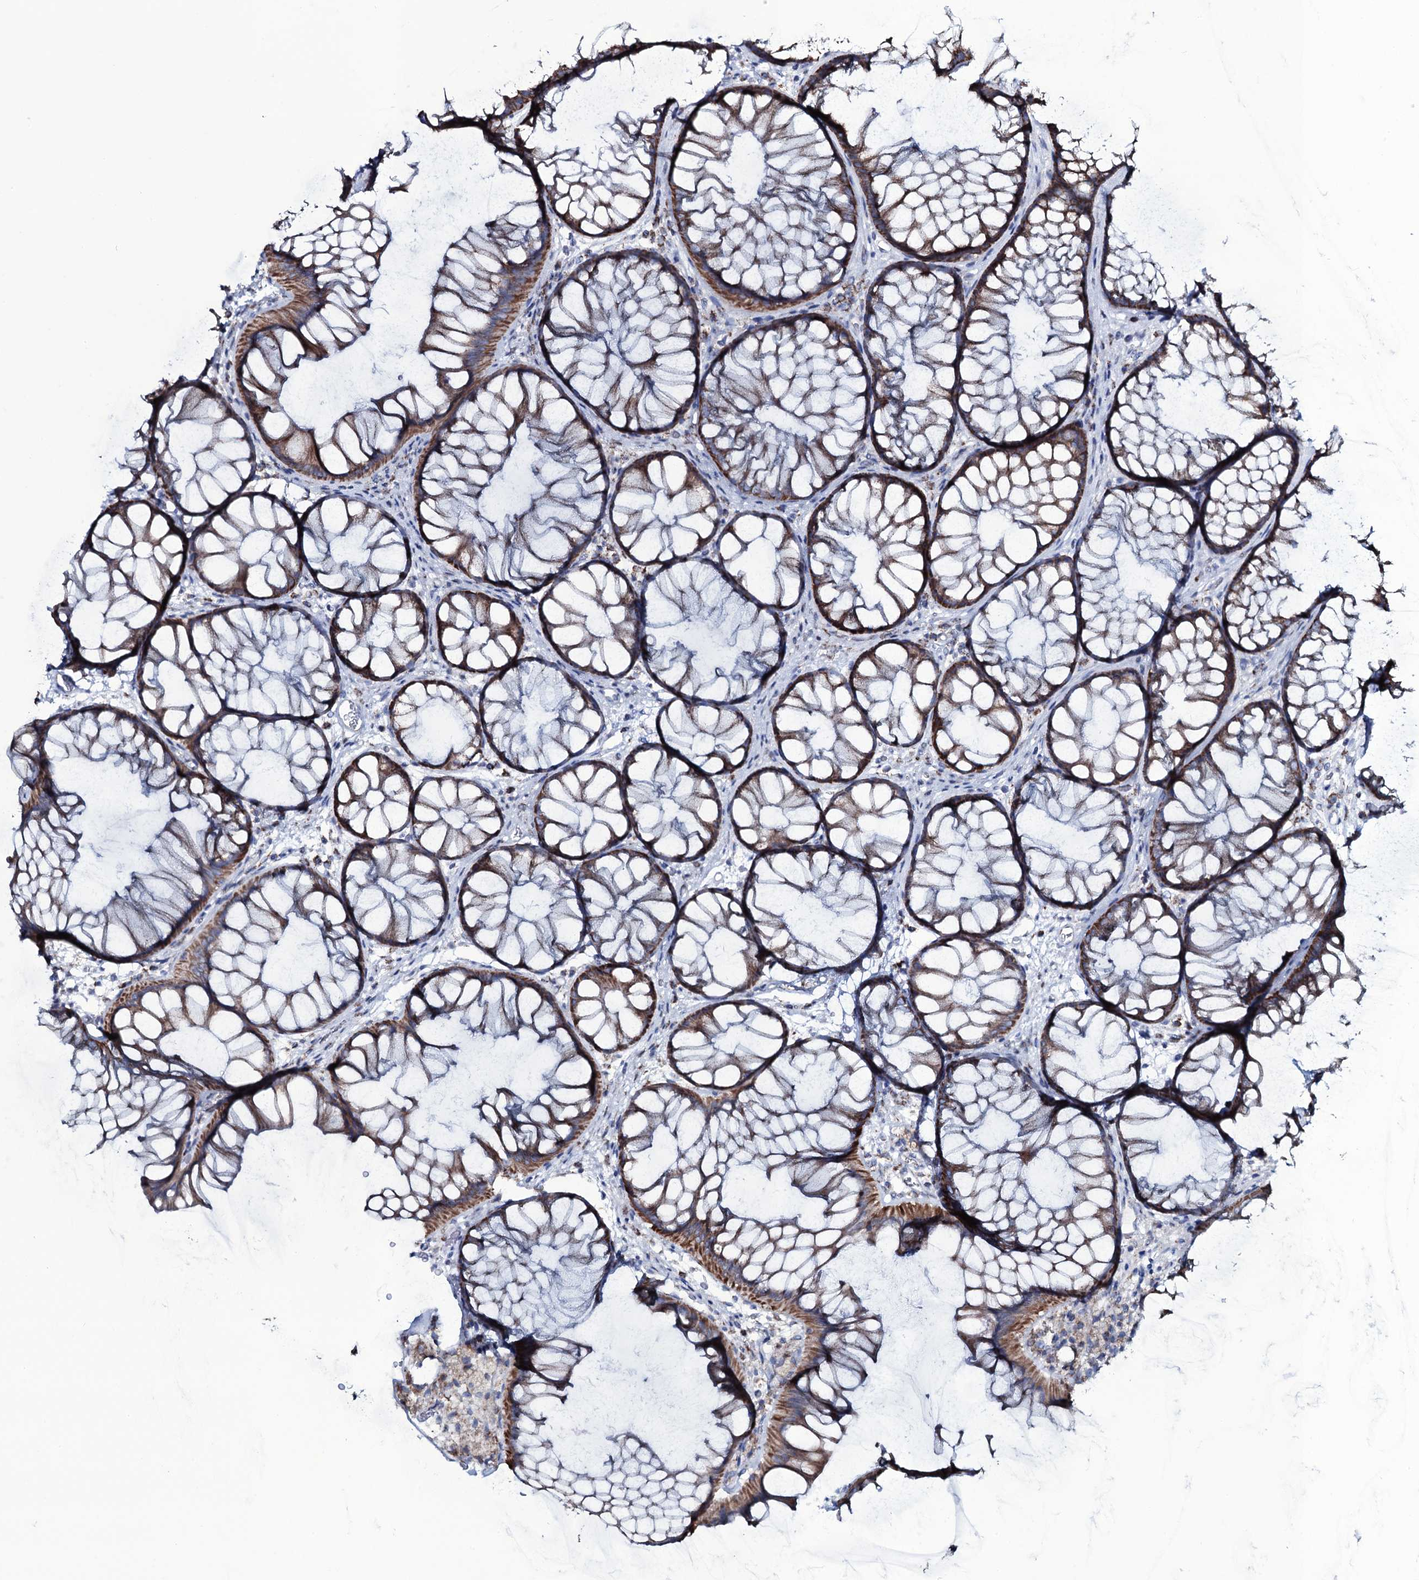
{"staining": {"intensity": "negative", "quantity": "none", "location": "none"}, "tissue": "colon", "cell_type": "Endothelial cells", "image_type": "normal", "snomed": [{"axis": "morphology", "description": "Normal tissue, NOS"}, {"axis": "topography", "description": "Colon"}], "caption": "High magnification brightfield microscopy of benign colon stained with DAB (3,3'-diaminobenzidine) (brown) and counterstained with hematoxylin (blue): endothelial cells show no significant staining. (DAB (3,3'-diaminobenzidine) IHC visualized using brightfield microscopy, high magnification).", "gene": "MRPS35", "patient": {"sex": "female", "age": 82}}